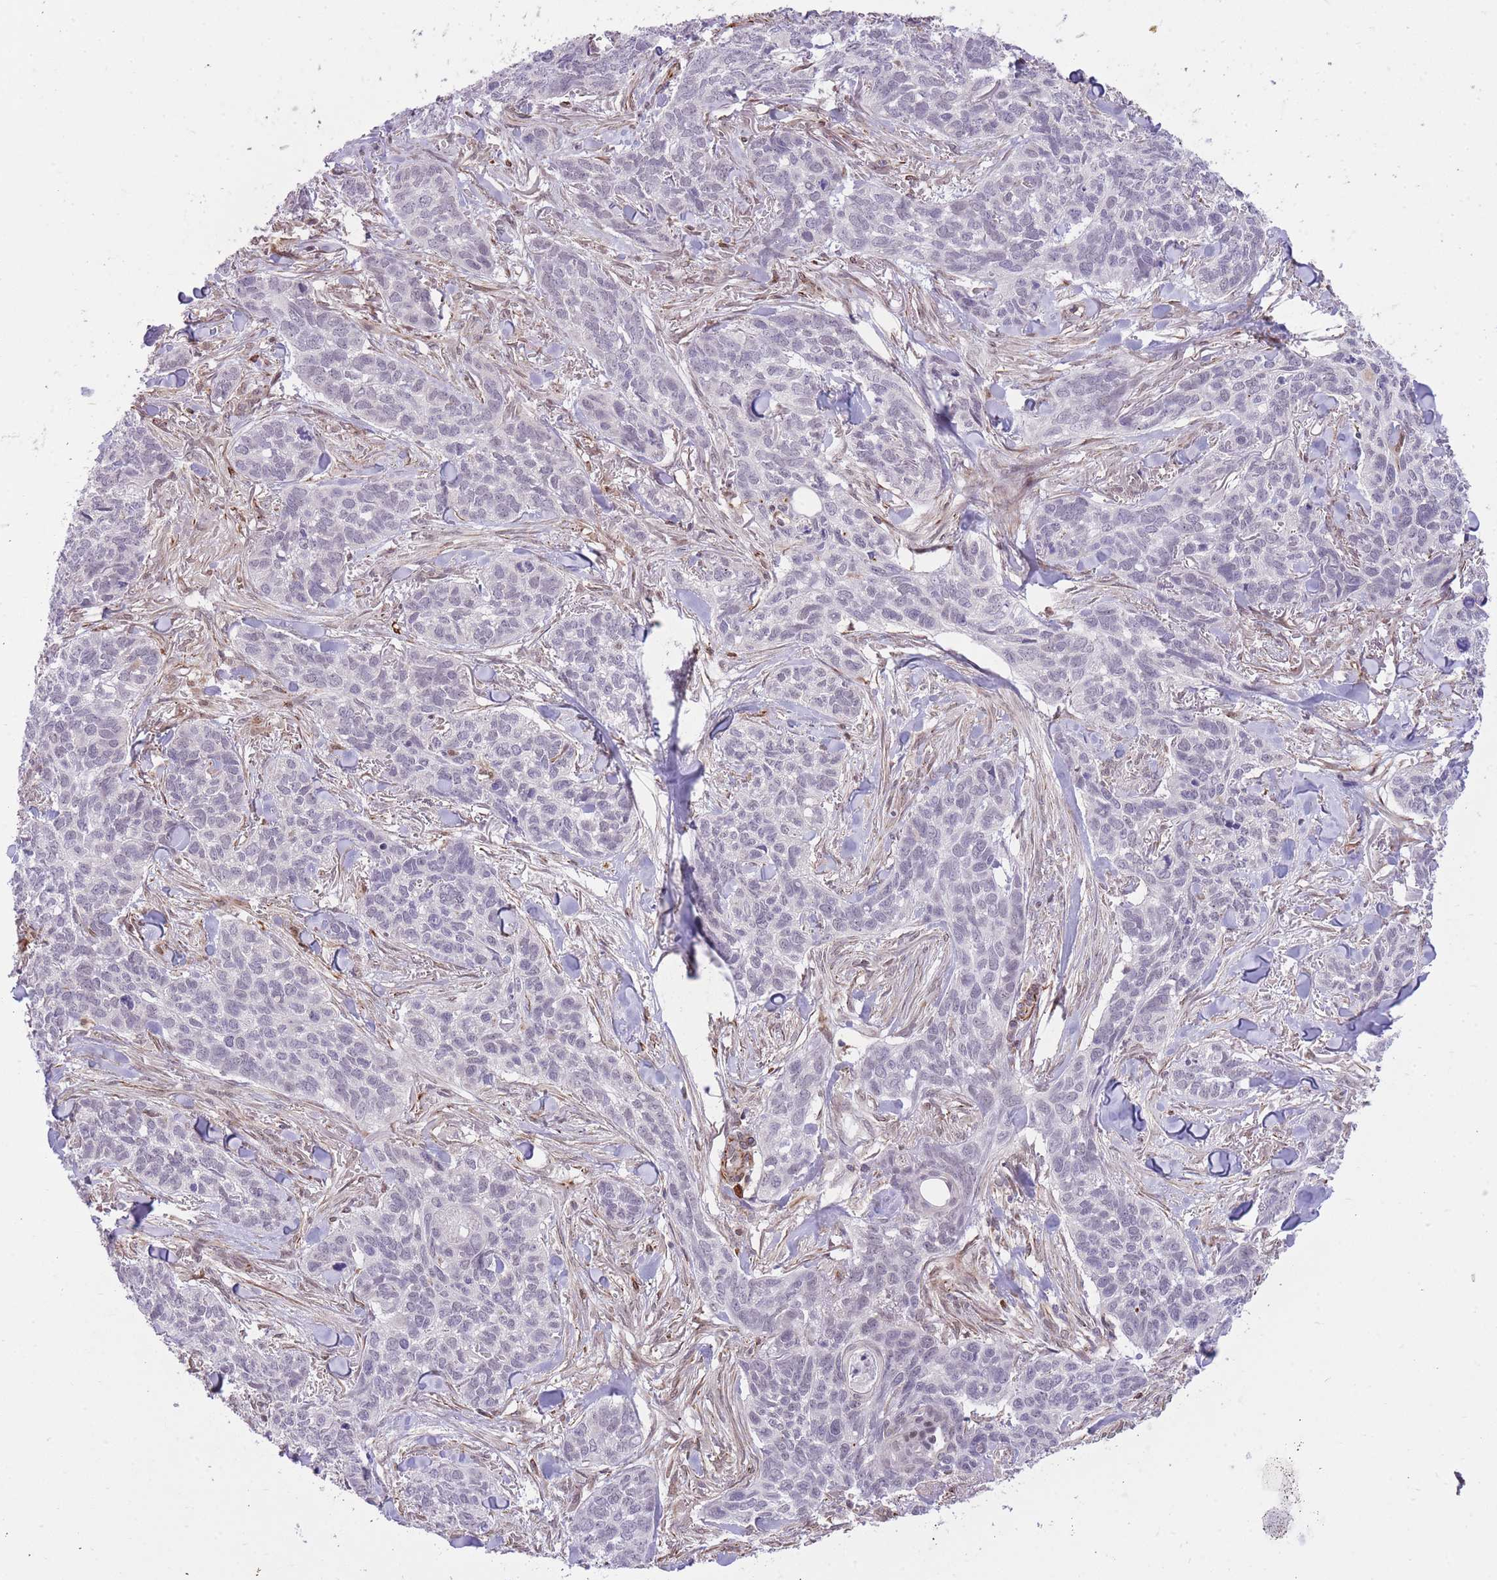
{"staining": {"intensity": "negative", "quantity": "none", "location": "none"}, "tissue": "skin cancer", "cell_type": "Tumor cells", "image_type": "cancer", "snomed": [{"axis": "morphology", "description": "Basal cell carcinoma"}, {"axis": "topography", "description": "Skin"}], "caption": "There is no significant expression in tumor cells of basal cell carcinoma (skin).", "gene": "ELL", "patient": {"sex": "male", "age": 86}}